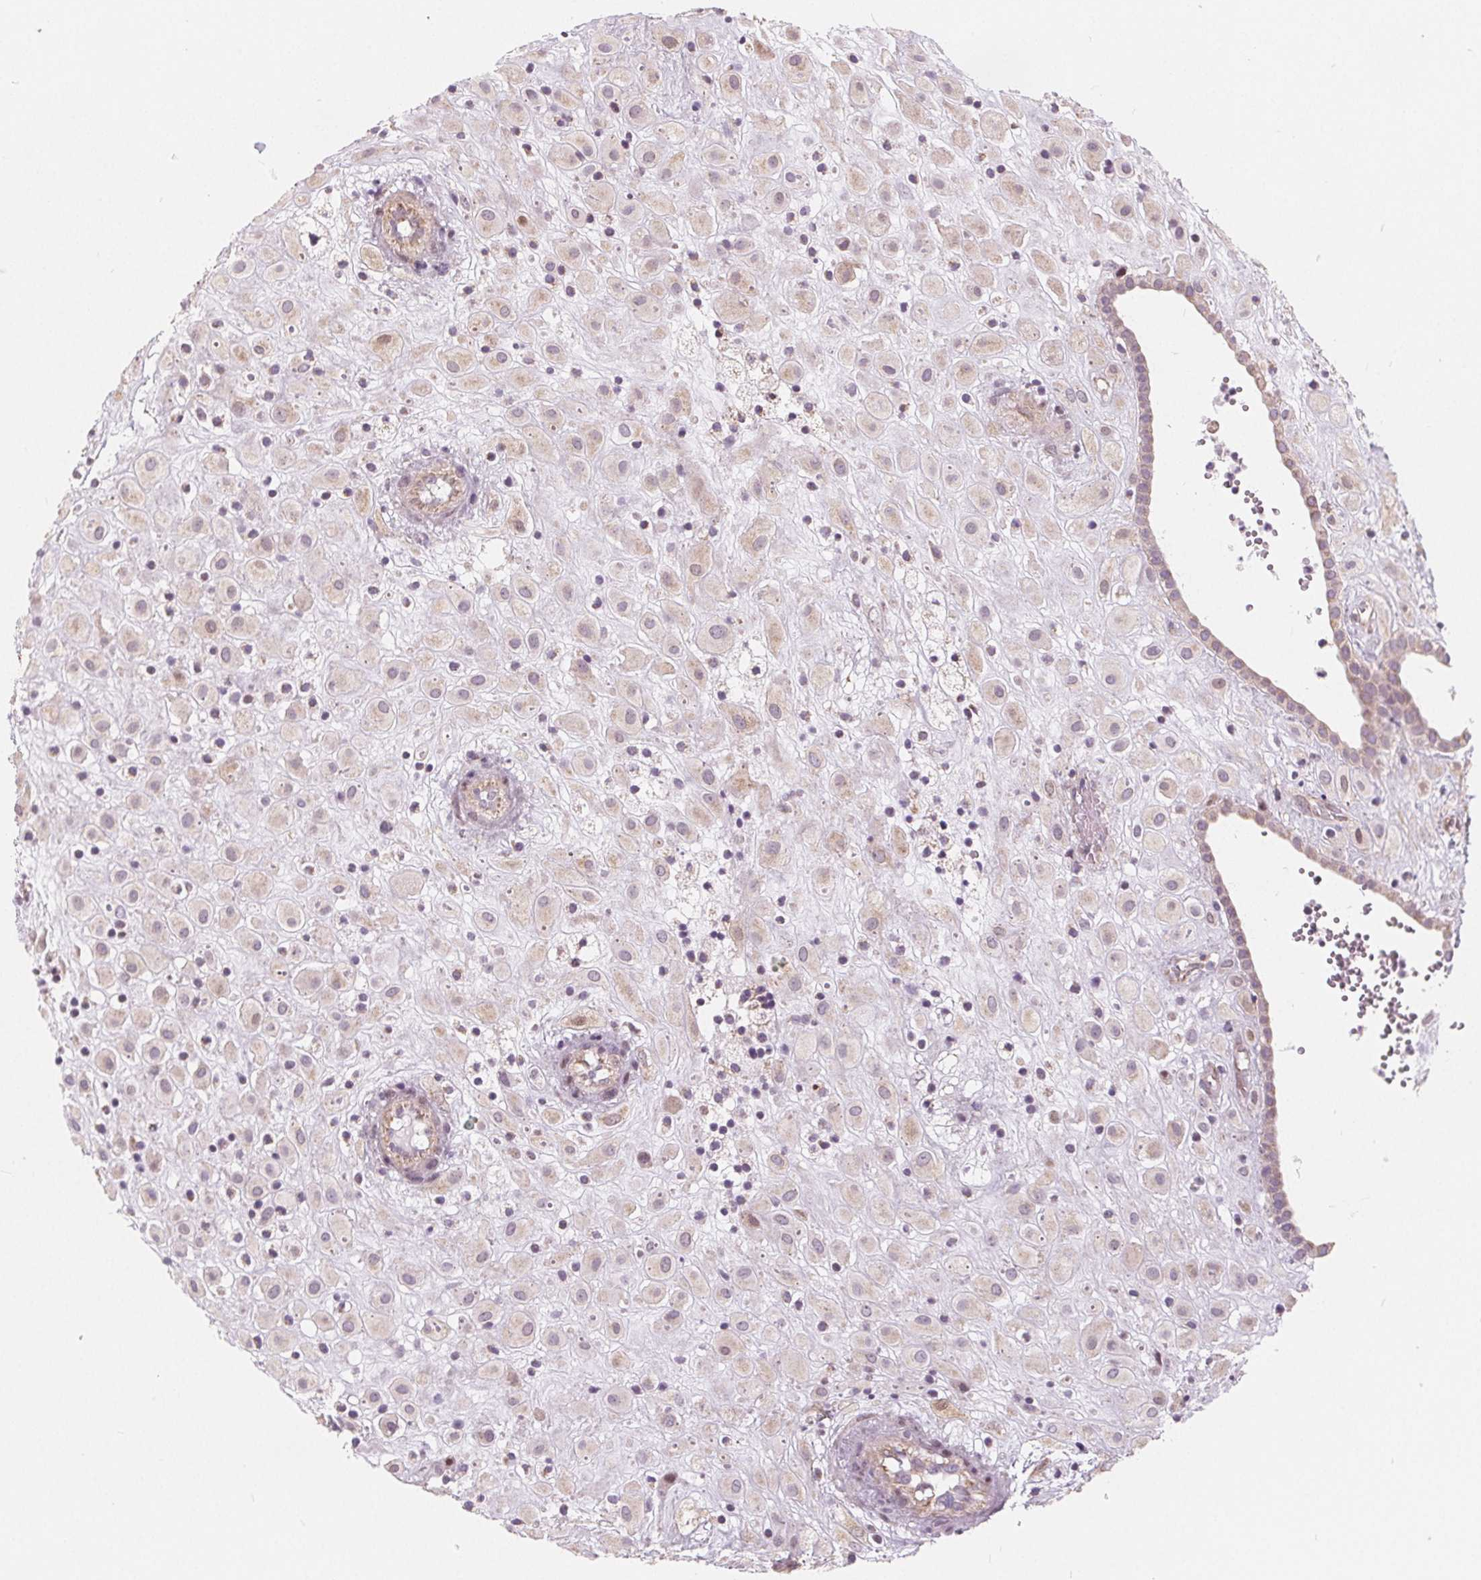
{"staining": {"intensity": "weak", "quantity": "25%-75%", "location": "cytoplasmic/membranous"}, "tissue": "placenta", "cell_type": "Decidual cells", "image_type": "normal", "snomed": [{"axis": "morphology", "description": "Normal tissue, NOS"}, {"axis": "topography", "description": "Placenta"}], "caption": "A high-resolution micrograph shows immunohistochemistry staining of benign placenta, which exhibits weak cytoplasmic/membranous positivity in approximately 25%-75% of decidual cells.", "gene": "NUP210L", "patient": {"sex": "female", "age": 24}}